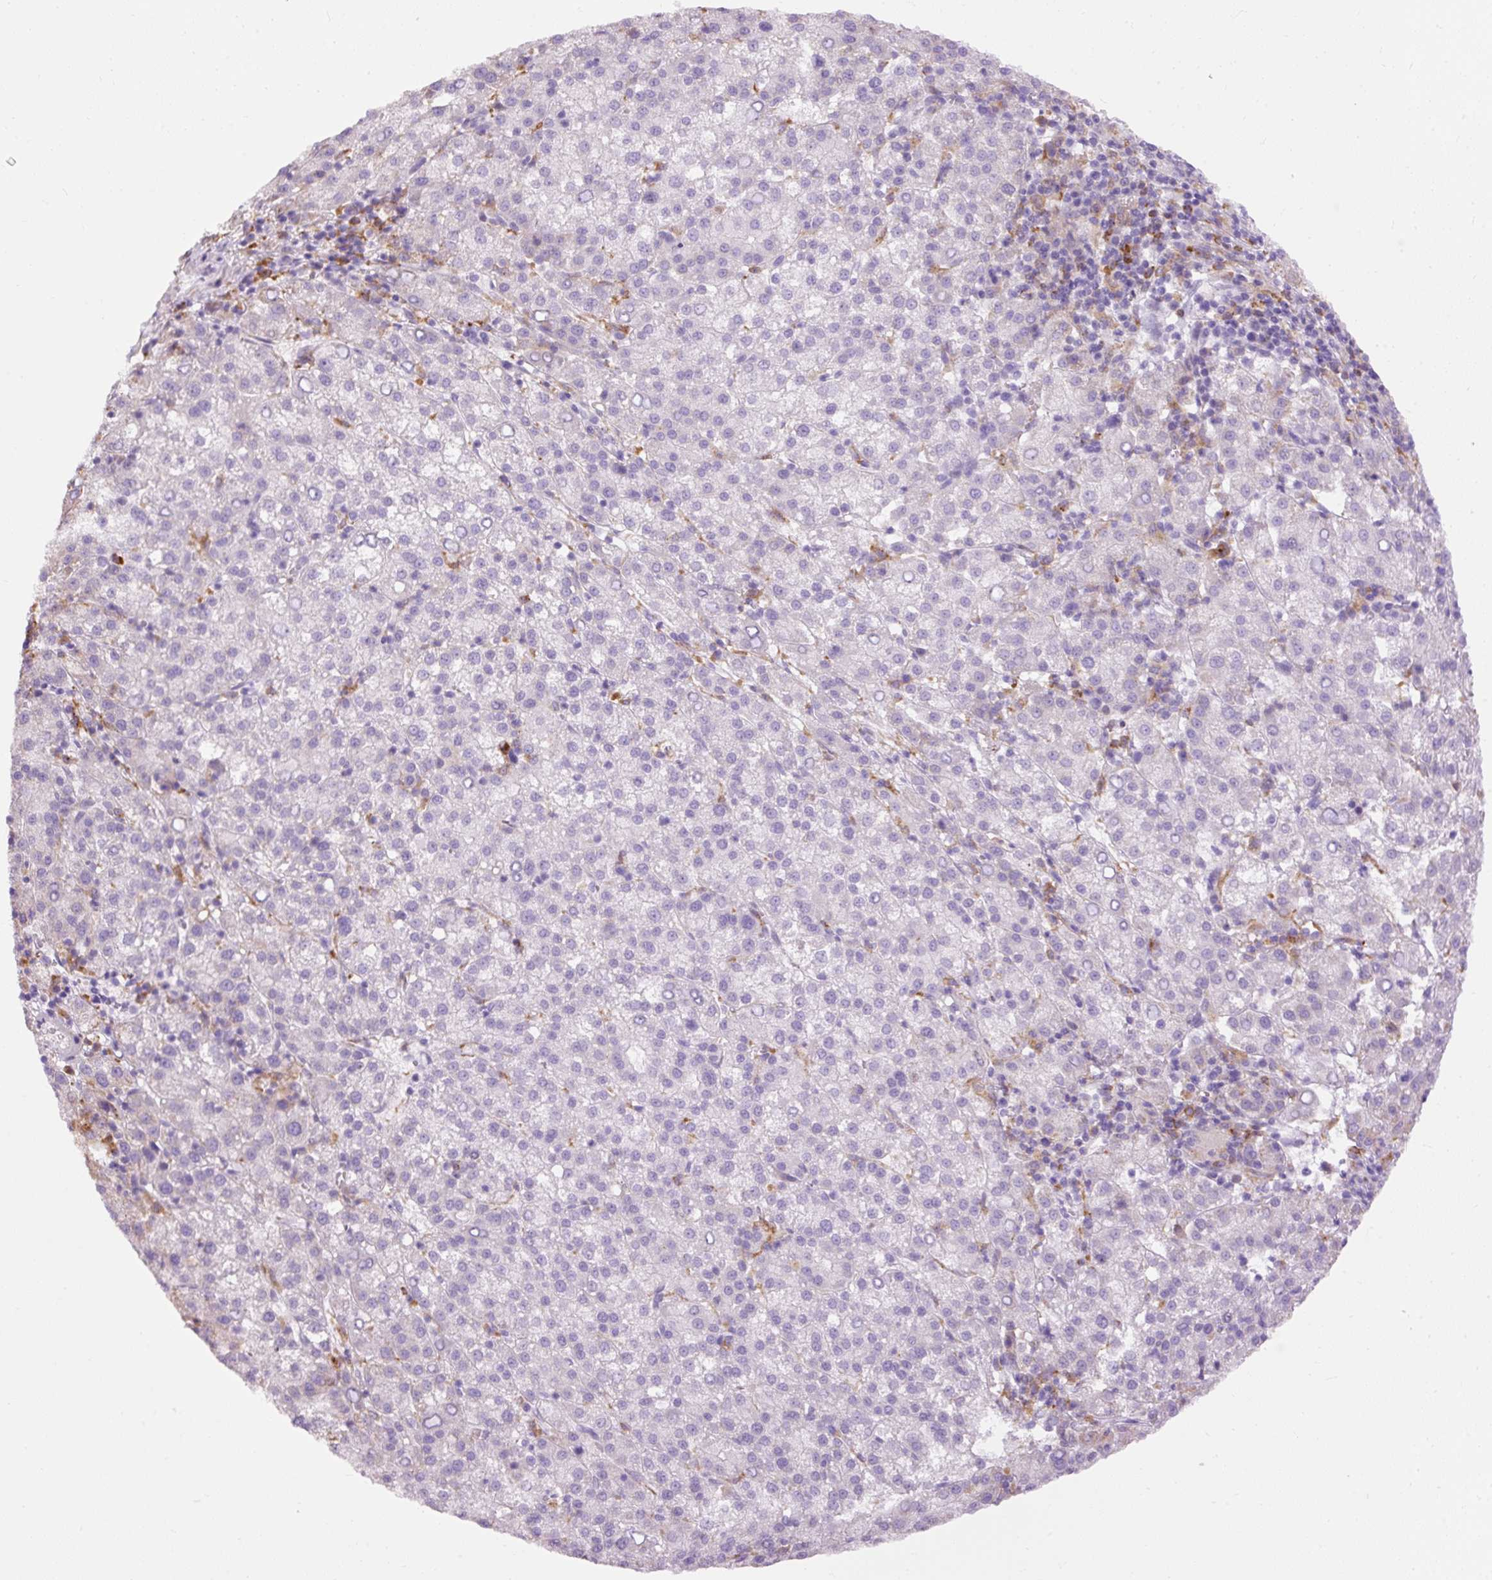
{"staining": {"intensity": "negative", "quantity": "none", "location": "none"}, "tissue": "liver cancer", "cell_type": "Tumor cells", "image_type": "cancer", "snomed": [{"axis": "morphology", "description": "Carcinoma, Hepatocellular, NOS"}, {"axis": "topography", "description": "Liver"}], "caption": "This is an immunohistochemistry micrograph of human liver cancer (hepatocellular carcinoma). There is no expression in tumor cells.", "gene": "LY86", "patient": {"sex": "female", "age": 58}}